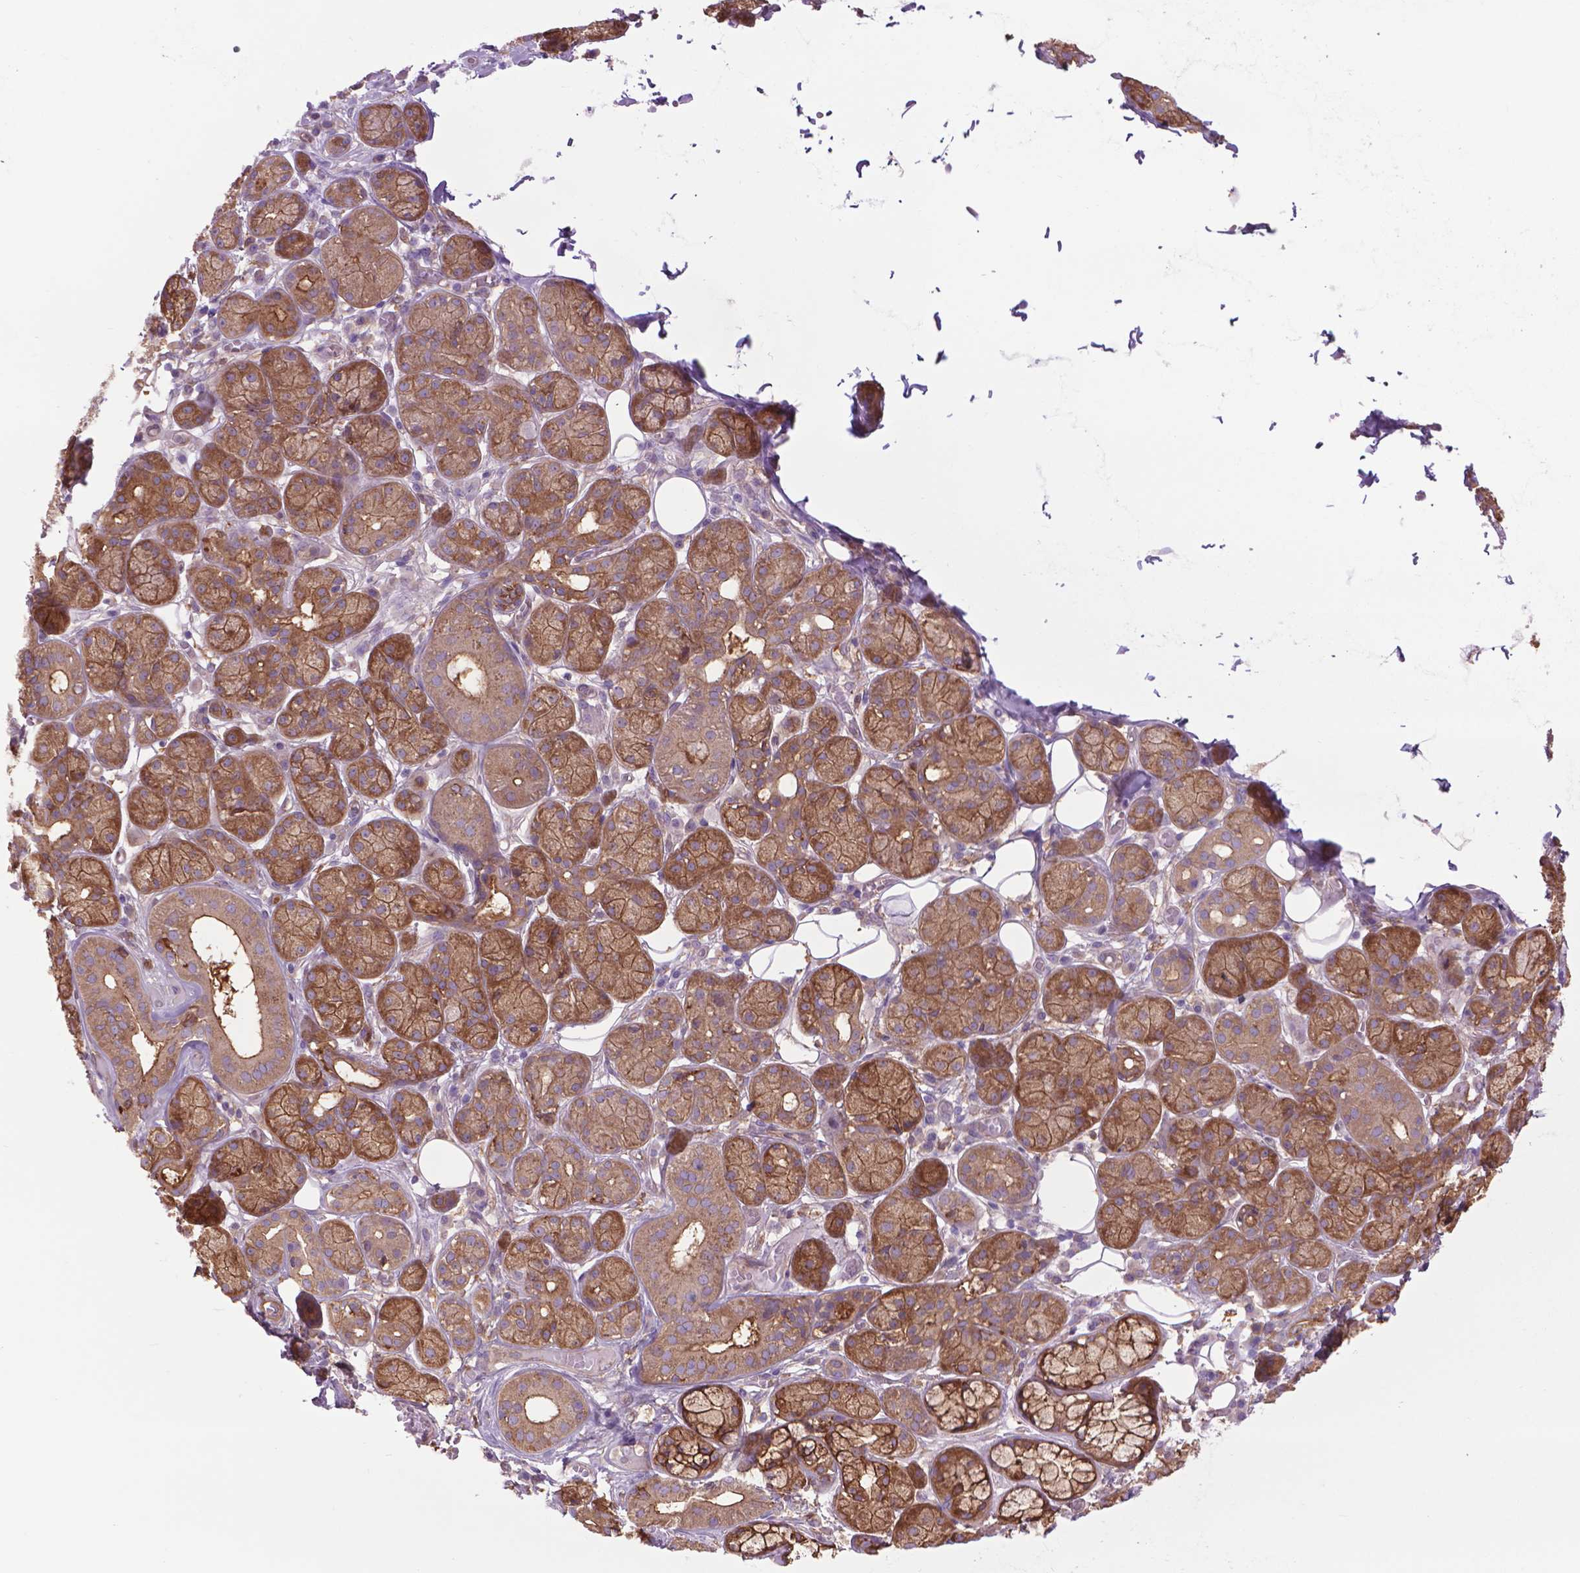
{"staining": {"intensity": "moderate", "quantity": ">75%", "location": "cytoplasmic/membranous"}, "tissue": "salivary gland", "cell_type": "Glandular cells", "image_type": "normal", "snomed": [{"axis": "morphology", "description": "Normal tissue, NOS"}, {"axis": "topography", "description": "Salivary gland"}, {"axis": "topography", "description": "Peripheral nerve tissue"}], "caption": "Protein staining displays moderate cytoplasmic/membranous staining in approximately >75% of glandular cells in normal salivary gland. The staining is performed using DAB brown chromogen to label protein expression. The nuclei are counter-stained blue using hematoxylin.", "gene": "CORO1B", "patient": {"sex": "male", "age": 71}}